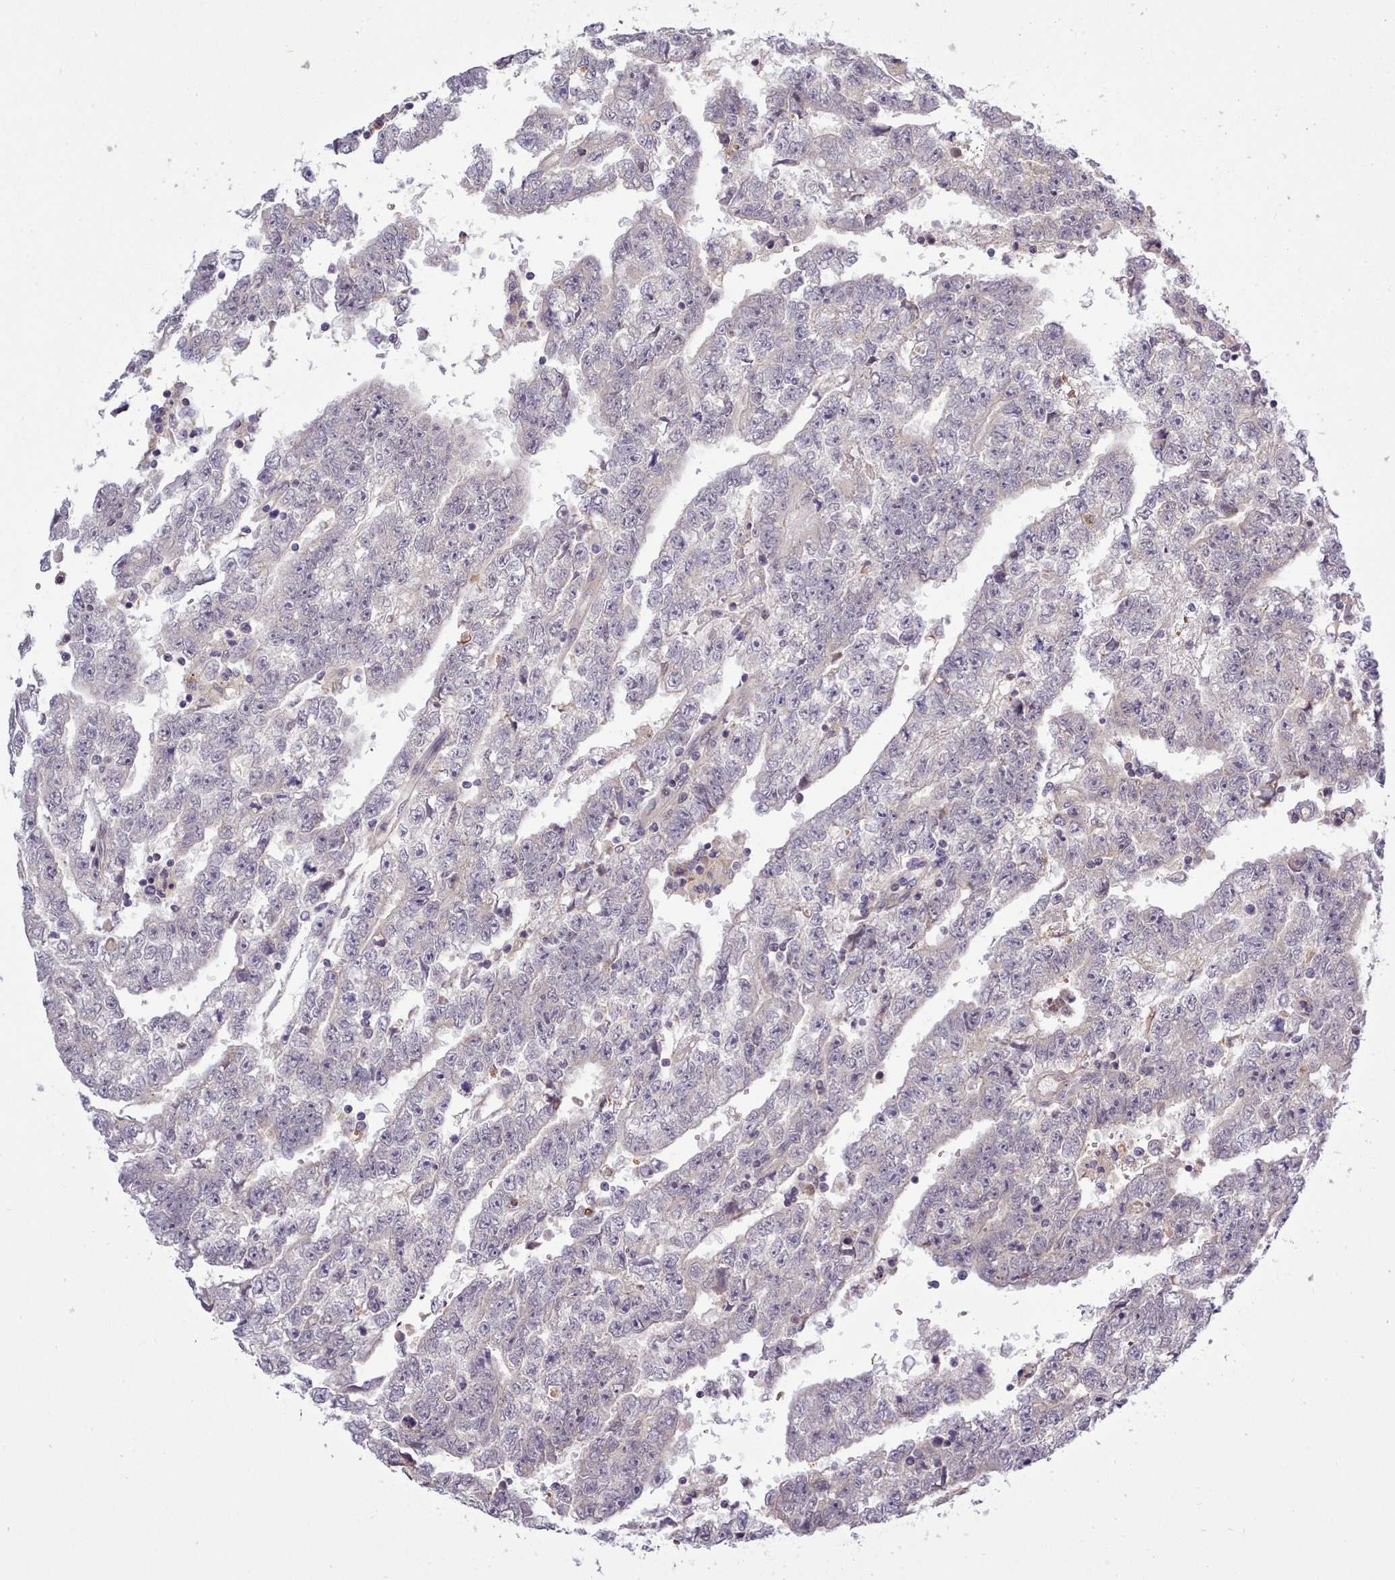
{"staining": {"intensity": "weak", "quantity": "25%-75%", "location": "nuclear"}, "tissue": "testis cancer", "cell_type": "Tumor cells", "image_type": "cancer", "snomed": [{"axis": "morphology", "description": "Carcinoma, Embryonal, NOS"}, {"axis": "topography", "description": "Testis"}], "caption": "Weak nuclear positivity for a protein is identified in approximately 25%-75% of tumor cells of testis embryonal carcinoma using immunohistochemistry.", "gene": "ARL17A", "patient": {"sex": "male", "age": 25}}